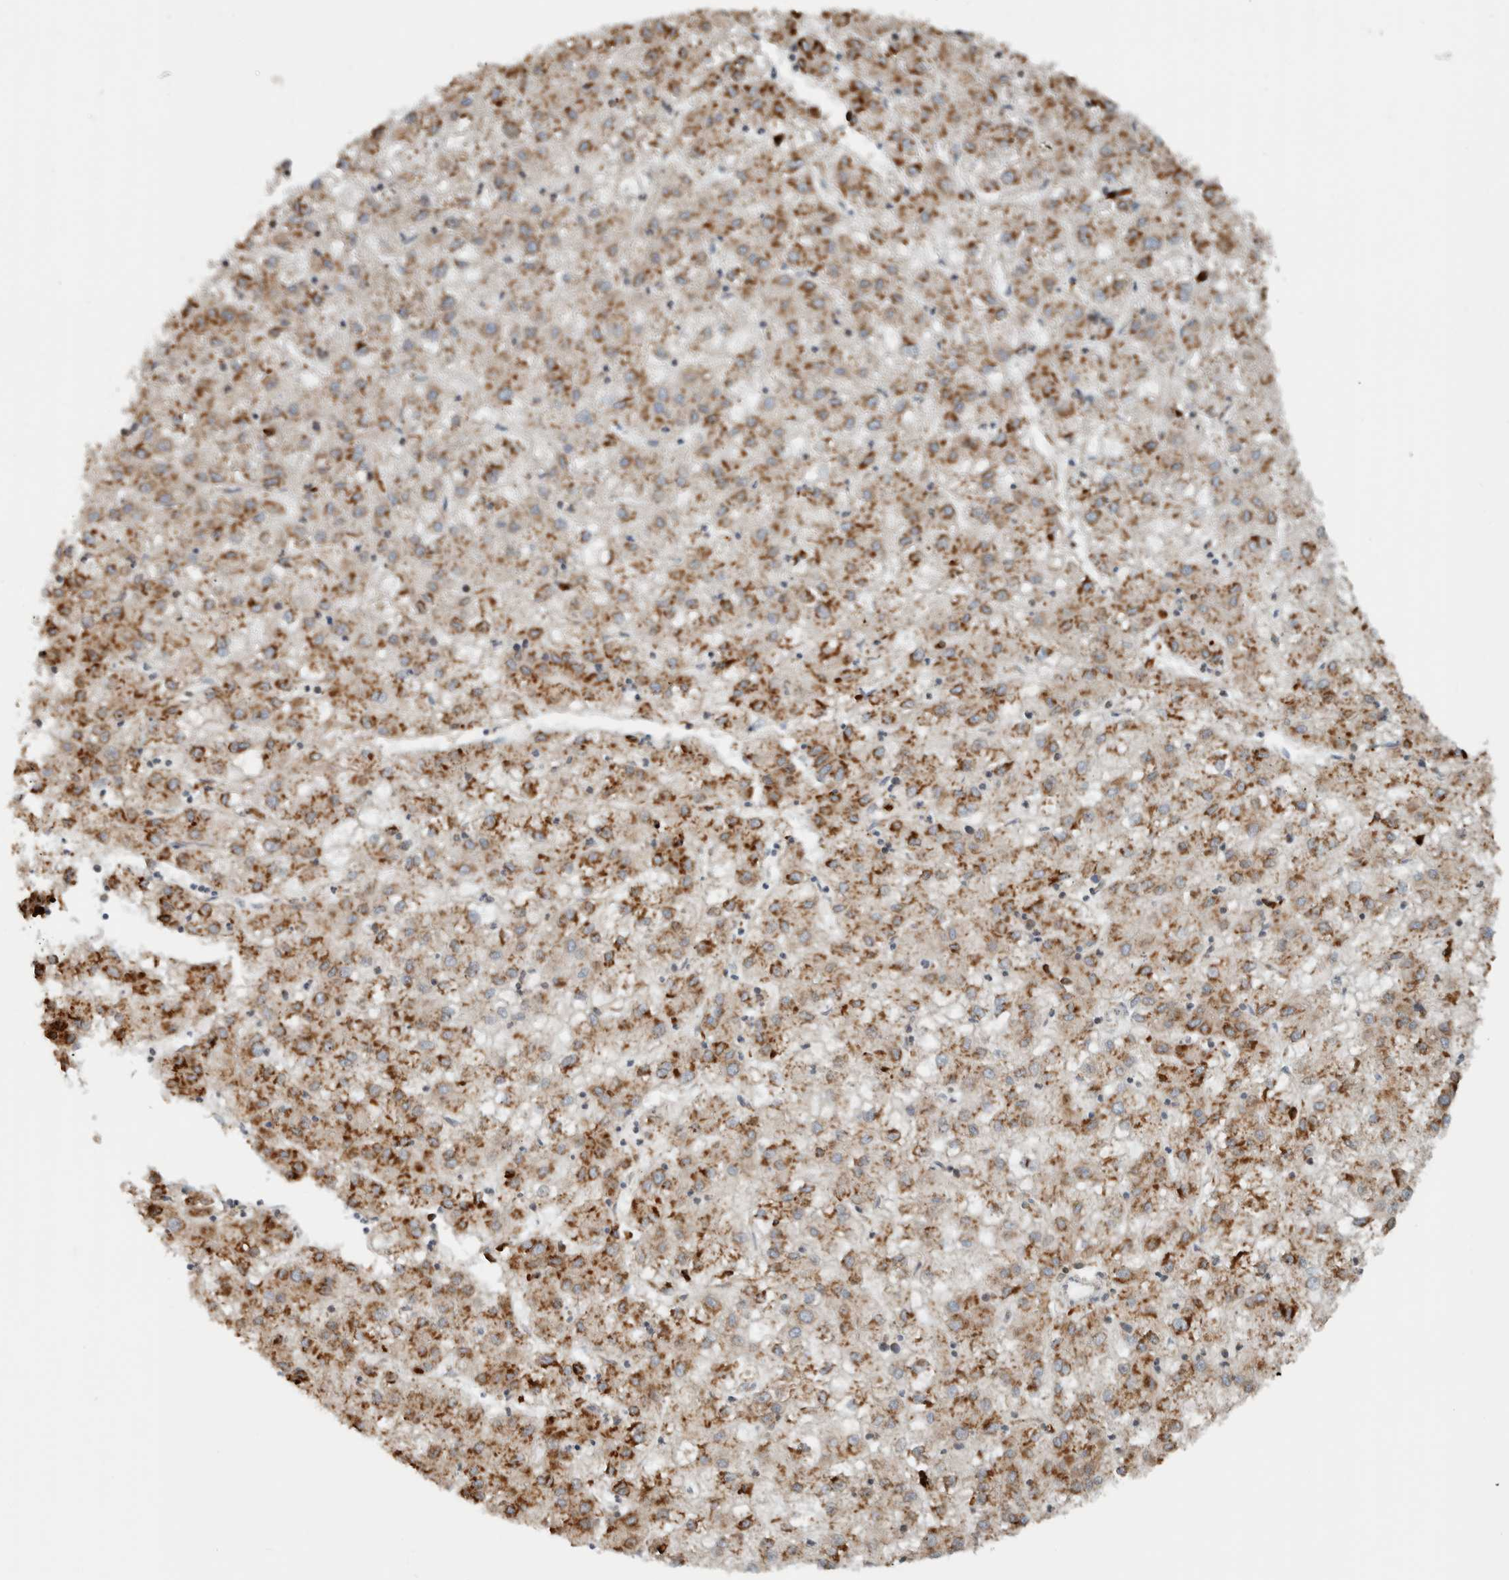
{"staining": {"intensity": "moderate", "quantity": ">75%", "location": "cytoplasmic/membranous"}, "tissue": "liver cancer", "cell_type": "Tumor cells", "image_type": "cancer", "snomed": [{"axis": "morphology", "description": "Carcinoma, Hepatocellular, NOS"}, {"axis": "topography", "description": "Liver"}], "caption": "Human liver hepatocellular carcinoma stained with a protein marker reveals moderate staining in tumor cells.", "gene": "CNTROB", "patient": {"sex": "male", "age": 72}}